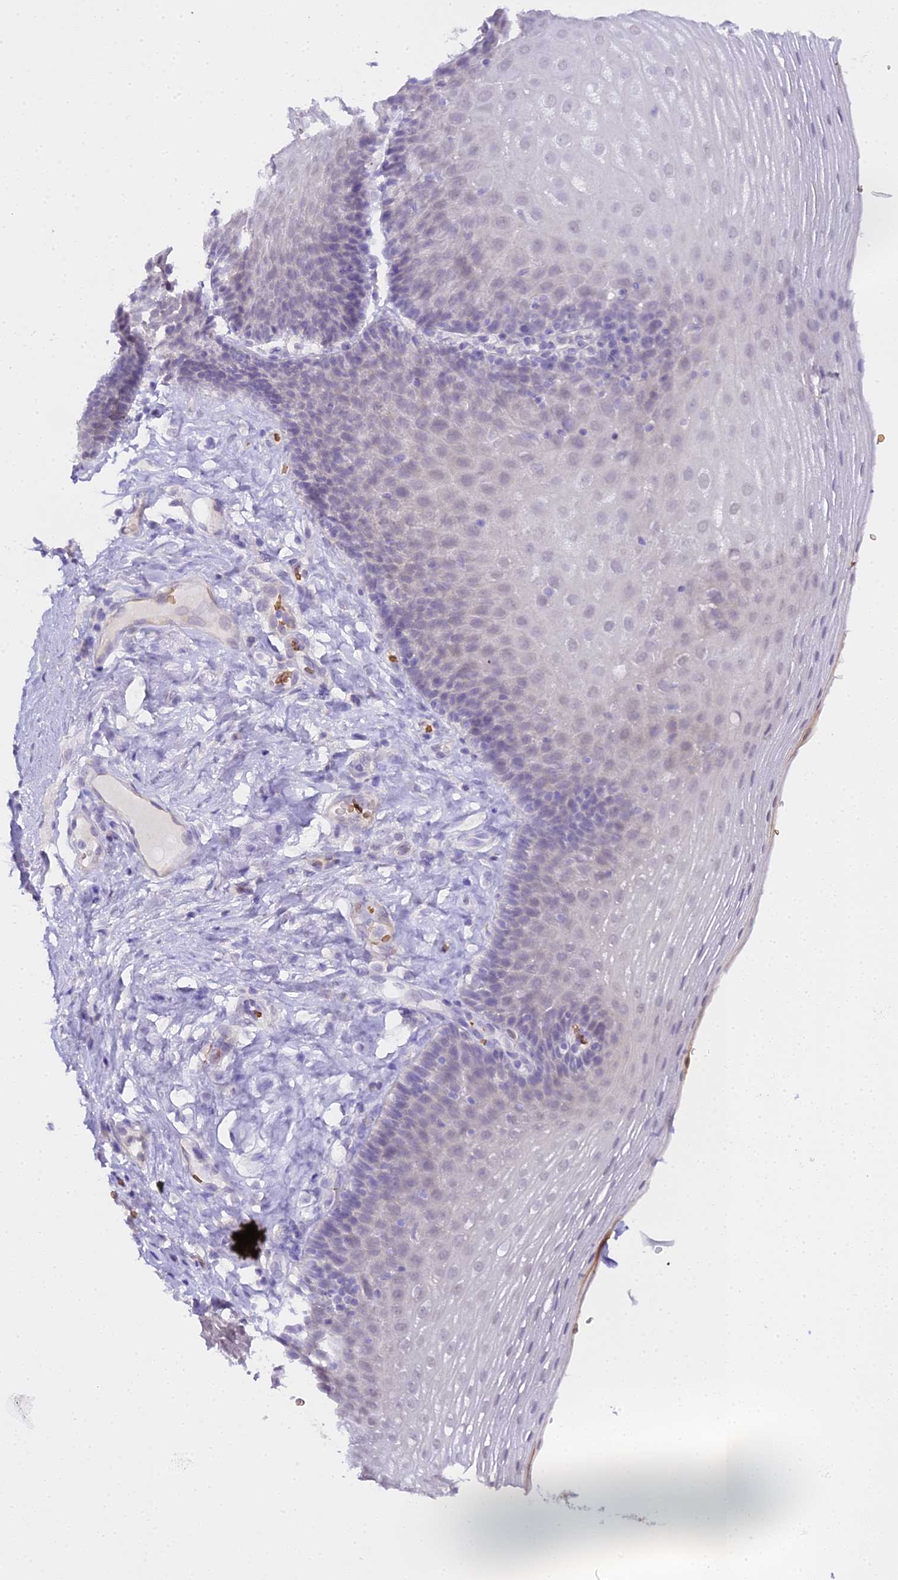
{"staining": {"intensity": "negative", "quantity": "none", "location": "none"}, "tissue": "esophagus", "cell_type": "Squamous epithelial cells", "image_type": "normal", "snomed": [{"axis": "morphology", "description": "Normal tissue, NOS"}, {"axis": "topography", "description": "Esophagus"}], "caption": "High power microscopy micrograph of an IHC image of normal esophagus, revealing no significant staining in squamous epithelial cells. Brightfield microscopy of IHC stained with DAB (3,3'-diaminobenzidine) (brown) and hematoxylin (blue), captured at high magnification.", "gene": "CFAP45", "patient": {"sex": "female", "age": 66}}